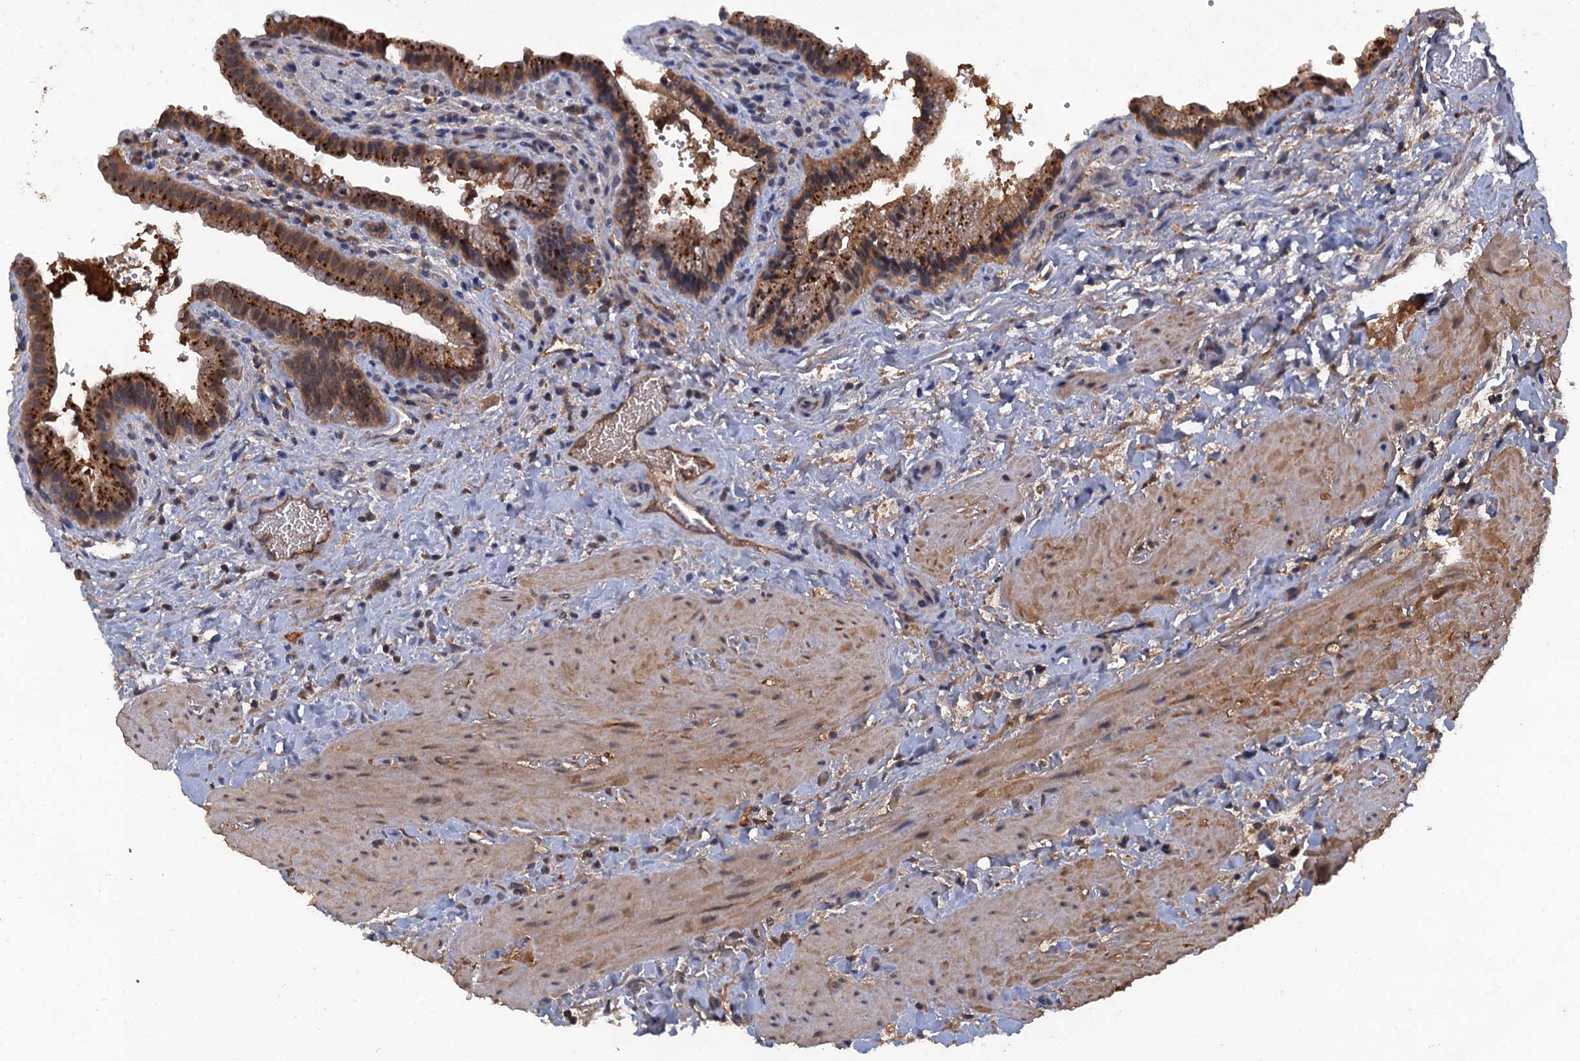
{"staining": {"intensity": "strong", "quantity": ">75%", "location": "cytoplasmic/membranous"}, "tissue": "gallbladder", "cell_type": "Glandular cells", "image_type": "normal", "snomed": [{"axis": "morphology", "description": "Normal tissue, NOS"}, {"axis": "topography", "description": "Gallbladder"}], "caption": "Gallbladder stained with DAB (3,3'-diaminobenzidine) immunohistochemistry exhibits high levels of strong cytoplasmic/membranous expression in approximately >75% of glandular cells.", "gene": "HAPLN3", "patient": {"sex": "male", "age": 24}}